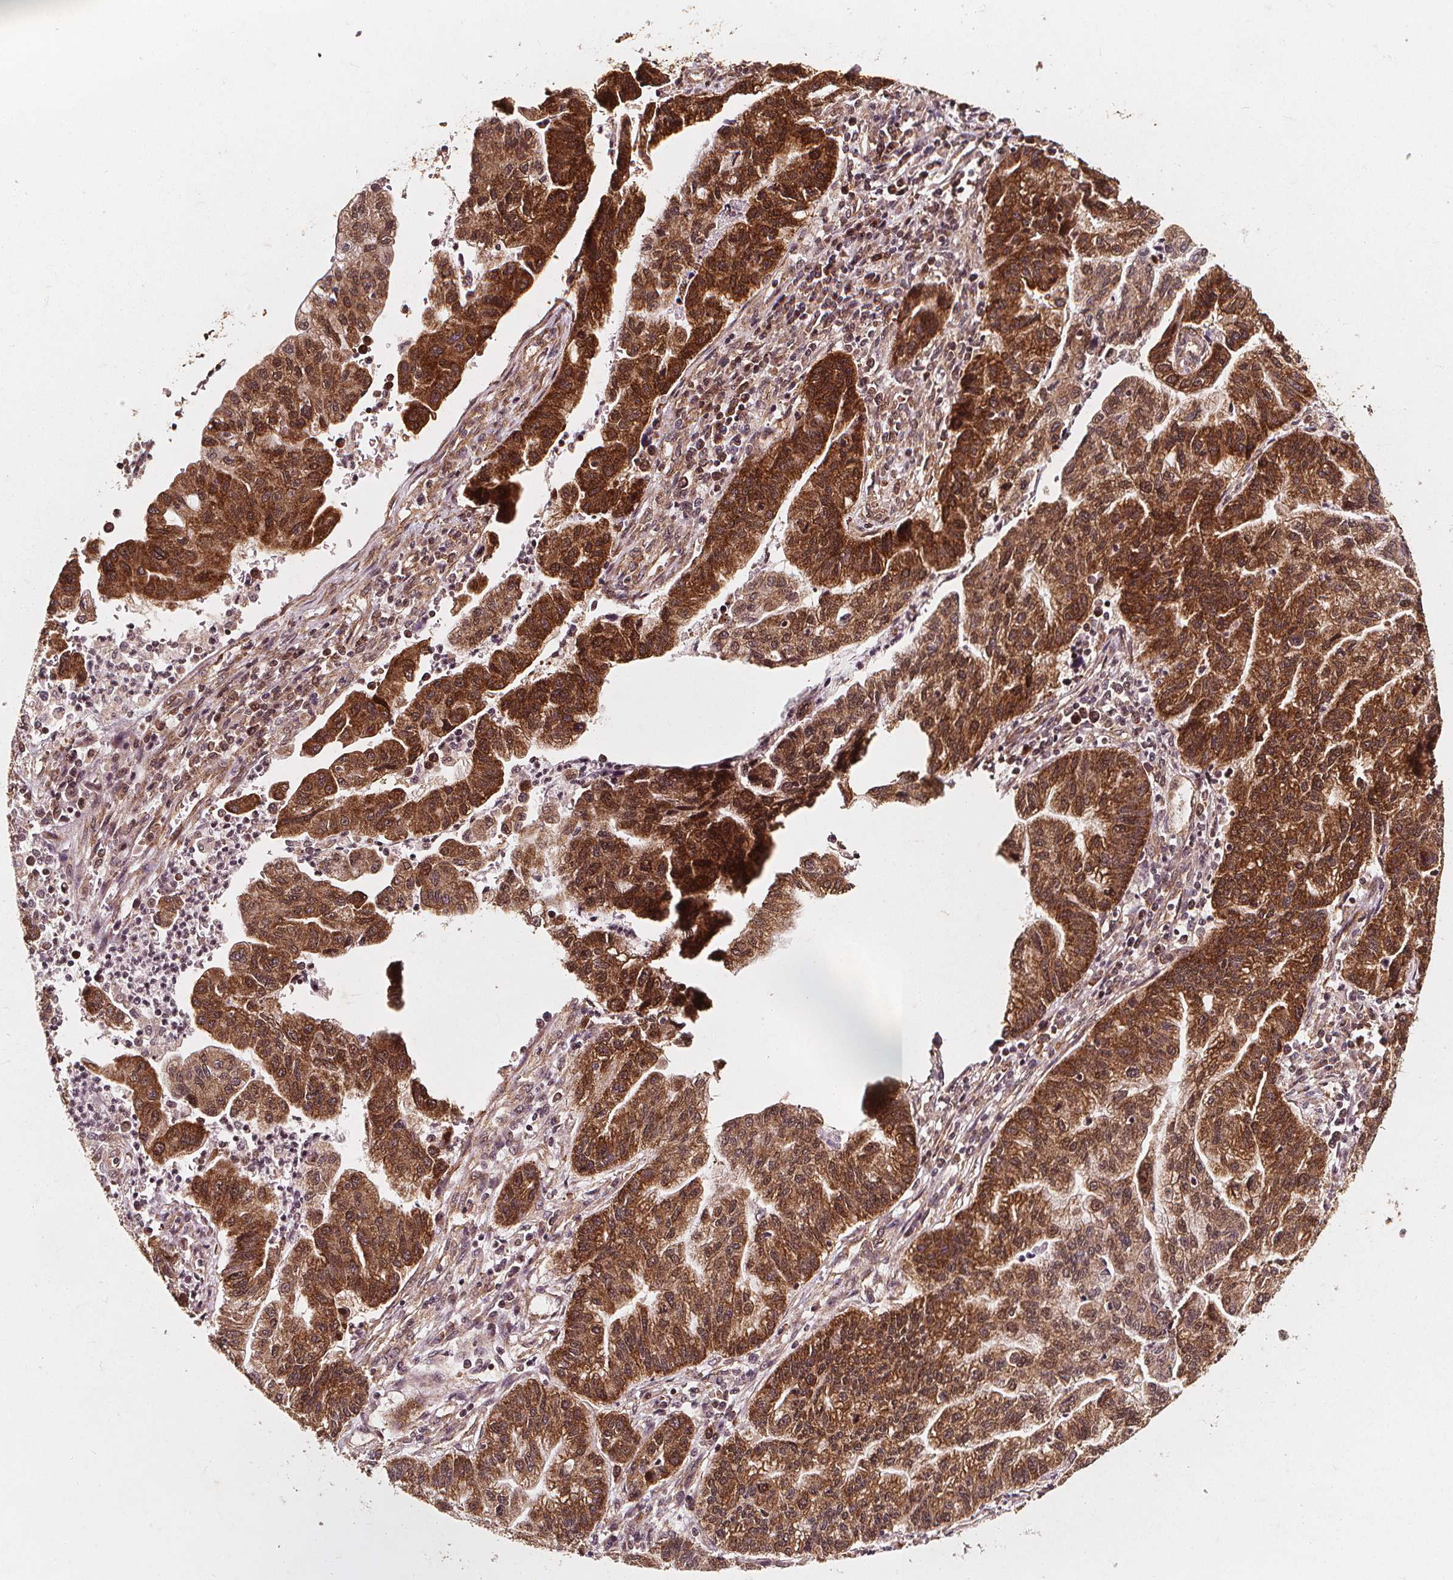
{"staining": {"intensity": "strong", "quantity": ">75%", "location": "cytoplasmic/membranous,nuclear"}, "tissue": "stomach cancer", "cell_type": "Tumor cells", "image_type": "cancer", "snomed": [{"axis": "morphology", "description": "Adenocarcinoma, NOS"}, {"axis": "topography", "description": "Stomach"}], "caption": "Strong cytoplasmic/membranous and nuclear expression is identified in about >75% of tumor cells in adenocarcinoma (stomach).", "gene": "SMN1", "patient": {"sex": "male", "age": 83}}